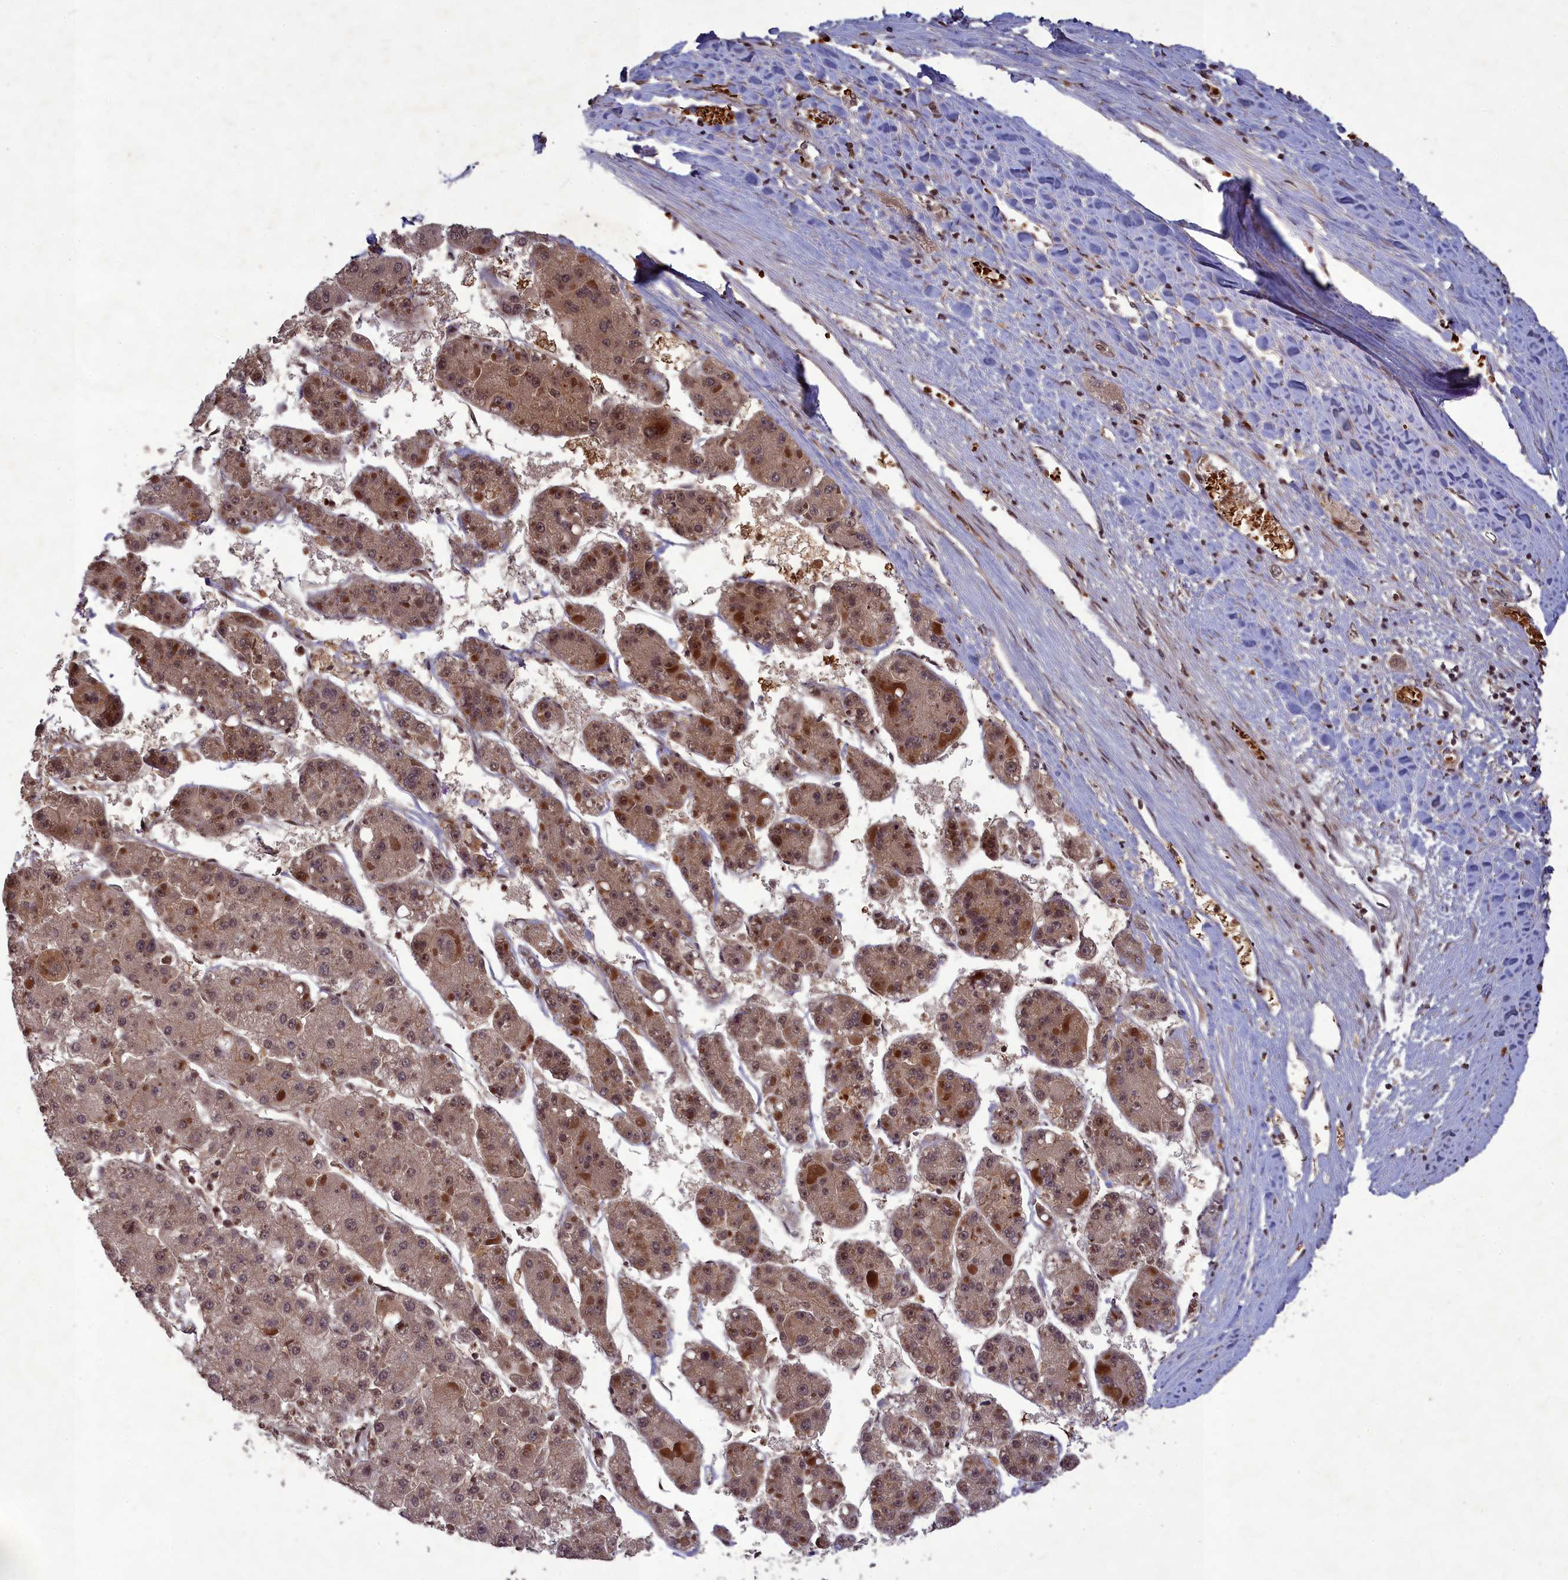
{"staining": {"intensity": "moderate", "quantity": ">75%", "location": "cytoplasmic/membranous,nuclear"}, "tissue": "liver cancer", "cell_type": "Tumor cells", "image_type": "cancer", "snomed": [{"axis": "morphology", "description": "Carcinoma, Hepatocellular, NOS"}, {"axis": "topography", "description": "Liver"}], "caption": "This image exhibits hepatocellular carcinoma (liver) stained with IHC to label a protein in brown. The cytoplasmic/membranous and nuclear of tumor cells show moderate positivity for the protein. Nuclei are counter-stained blue.", "gene": "SRMS", "patient": {"sex": "female", "age": 73}}